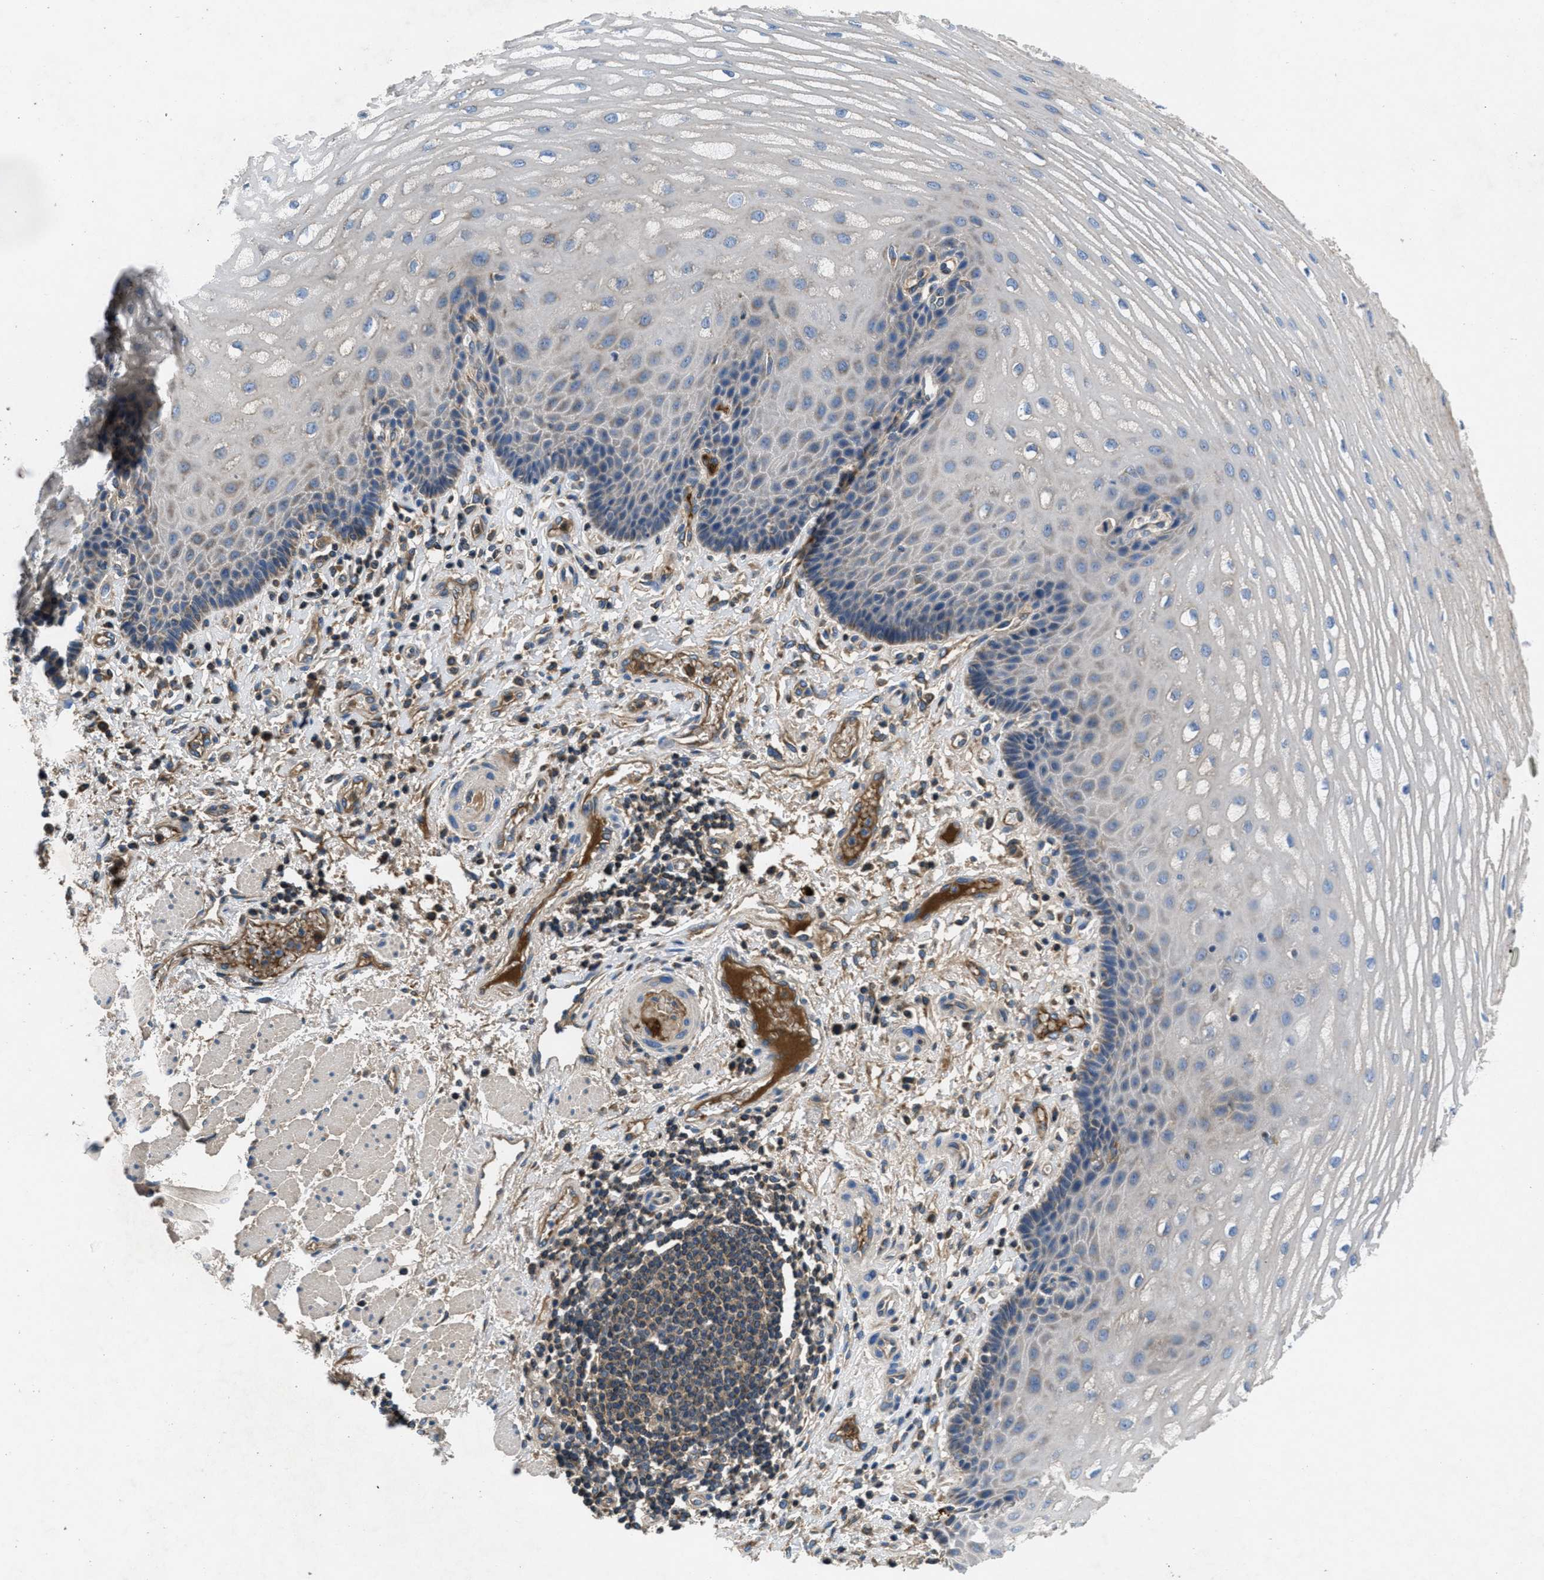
{"staining": {"intensity": "weak", "quantity": "<25%", "location": "cytoplasmic/membranous"}, "tissue": "esophagus", "cell_type": "Squamous epithelial cells", "image_type": "normal", "snomed": [{"axis": "morphology", "description": "Normal tissue, NOS"}, {"axis": "topography", "description": "Esophagus"}], "caption": "Immunohistochemistry micrograph of unremarkable esophagus stained for a protein (brown), which exhibits no positivity in squamous epithelial cells. (Brightfield microscopy of DAB (3,3'-diaminobenzidine) immunohistochemistry (IHC) at high magnification).", "gene": "GALK1", "patient": {"sex": "male", "age": 54}}